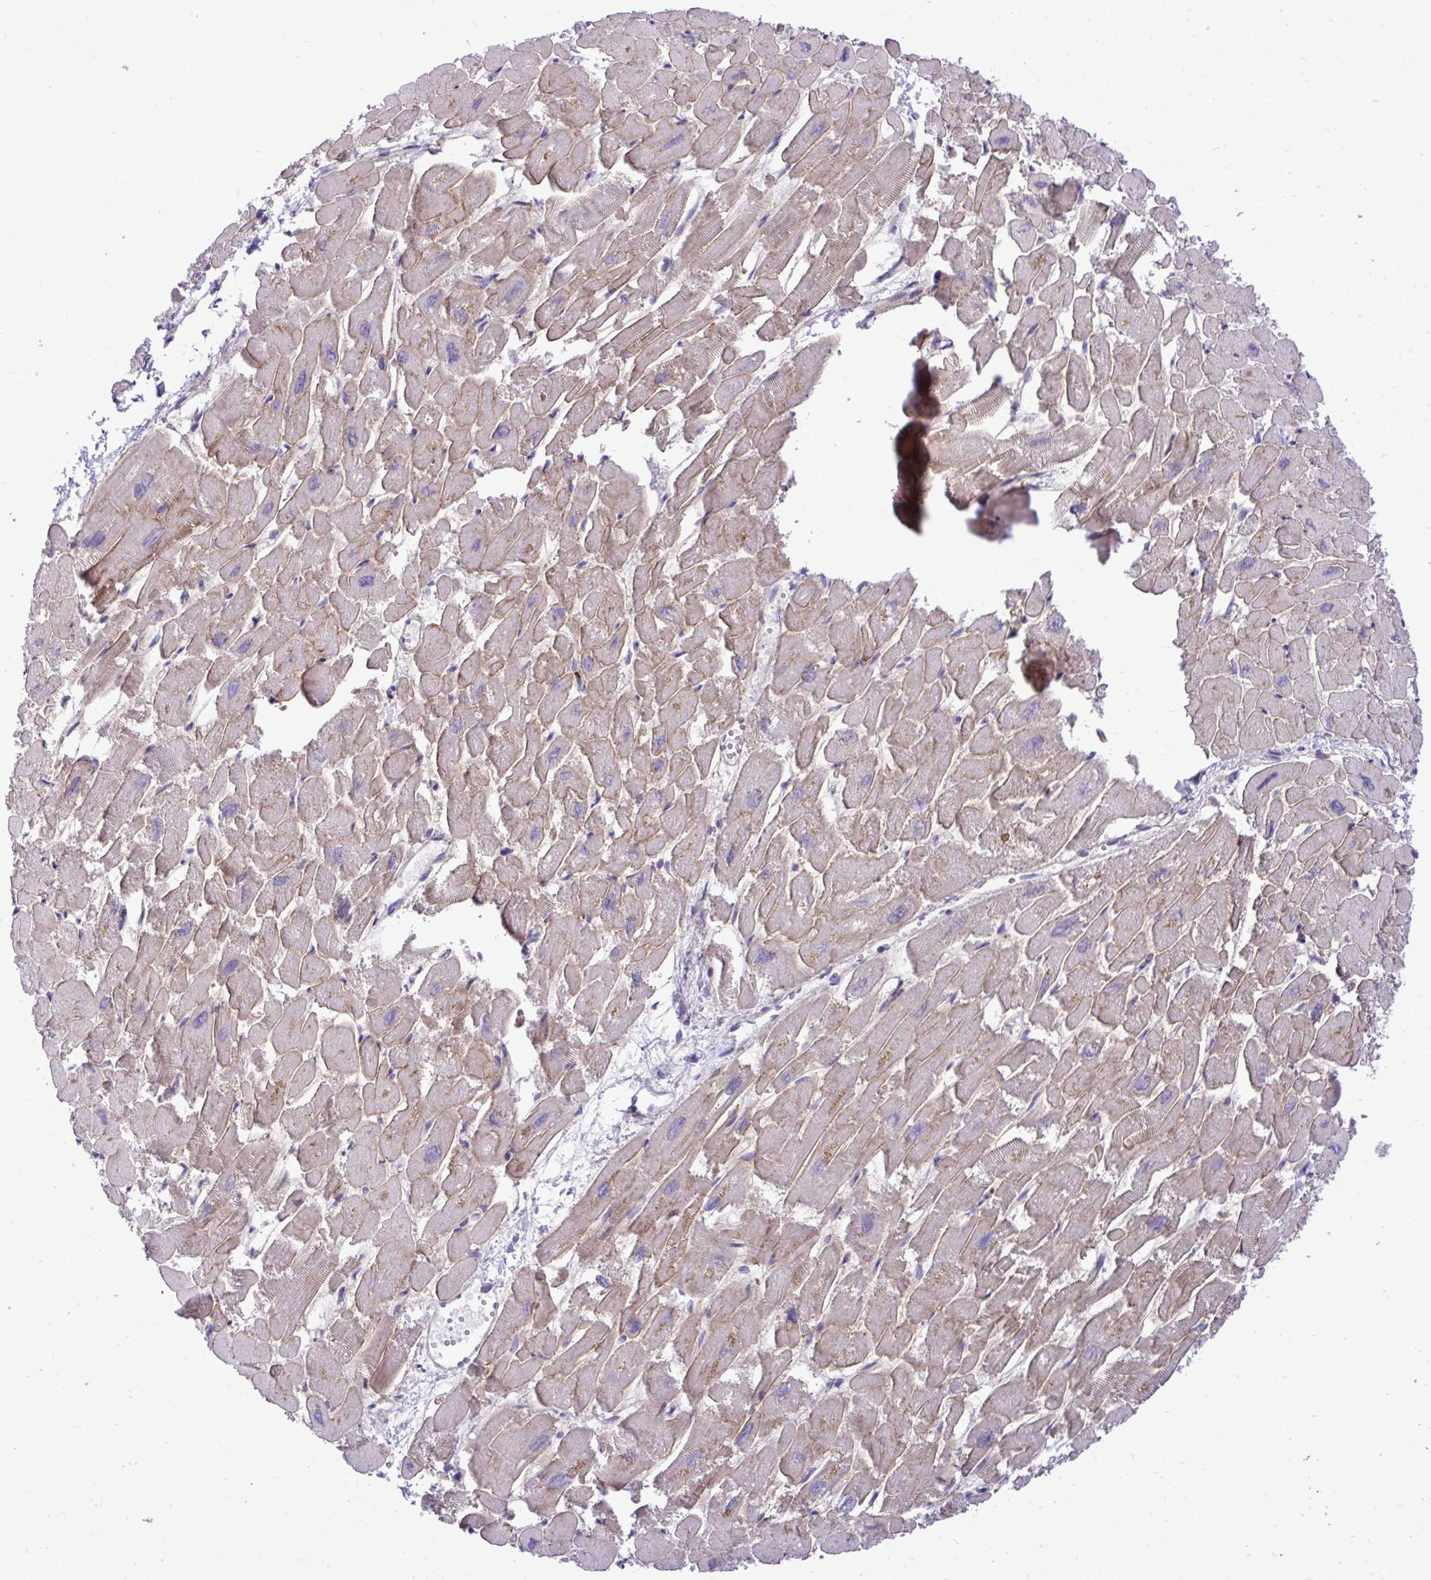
{"staining": {"intensity": "weak", "quantity": "25%-75%", "location": "cytoplasmic/membranous"}, "tissue": "heart muscle", "cell_type": "Cardiomyocytes", "image_type": "normal", "snomed": [{"axis": "morphology", "description": "Normal tissue, NOS"}, {"axis": "topography", "description": "Heart"}], "caption": "Approximately 25%-75% of cardiomyocytes in benign human heart muscle reveal weak cytoplasmic/membranous protein expression as visualized by brown immunohistochemical staining.", "gene": "PAIP2", "patient": {"sex": "male", "age": 54}}